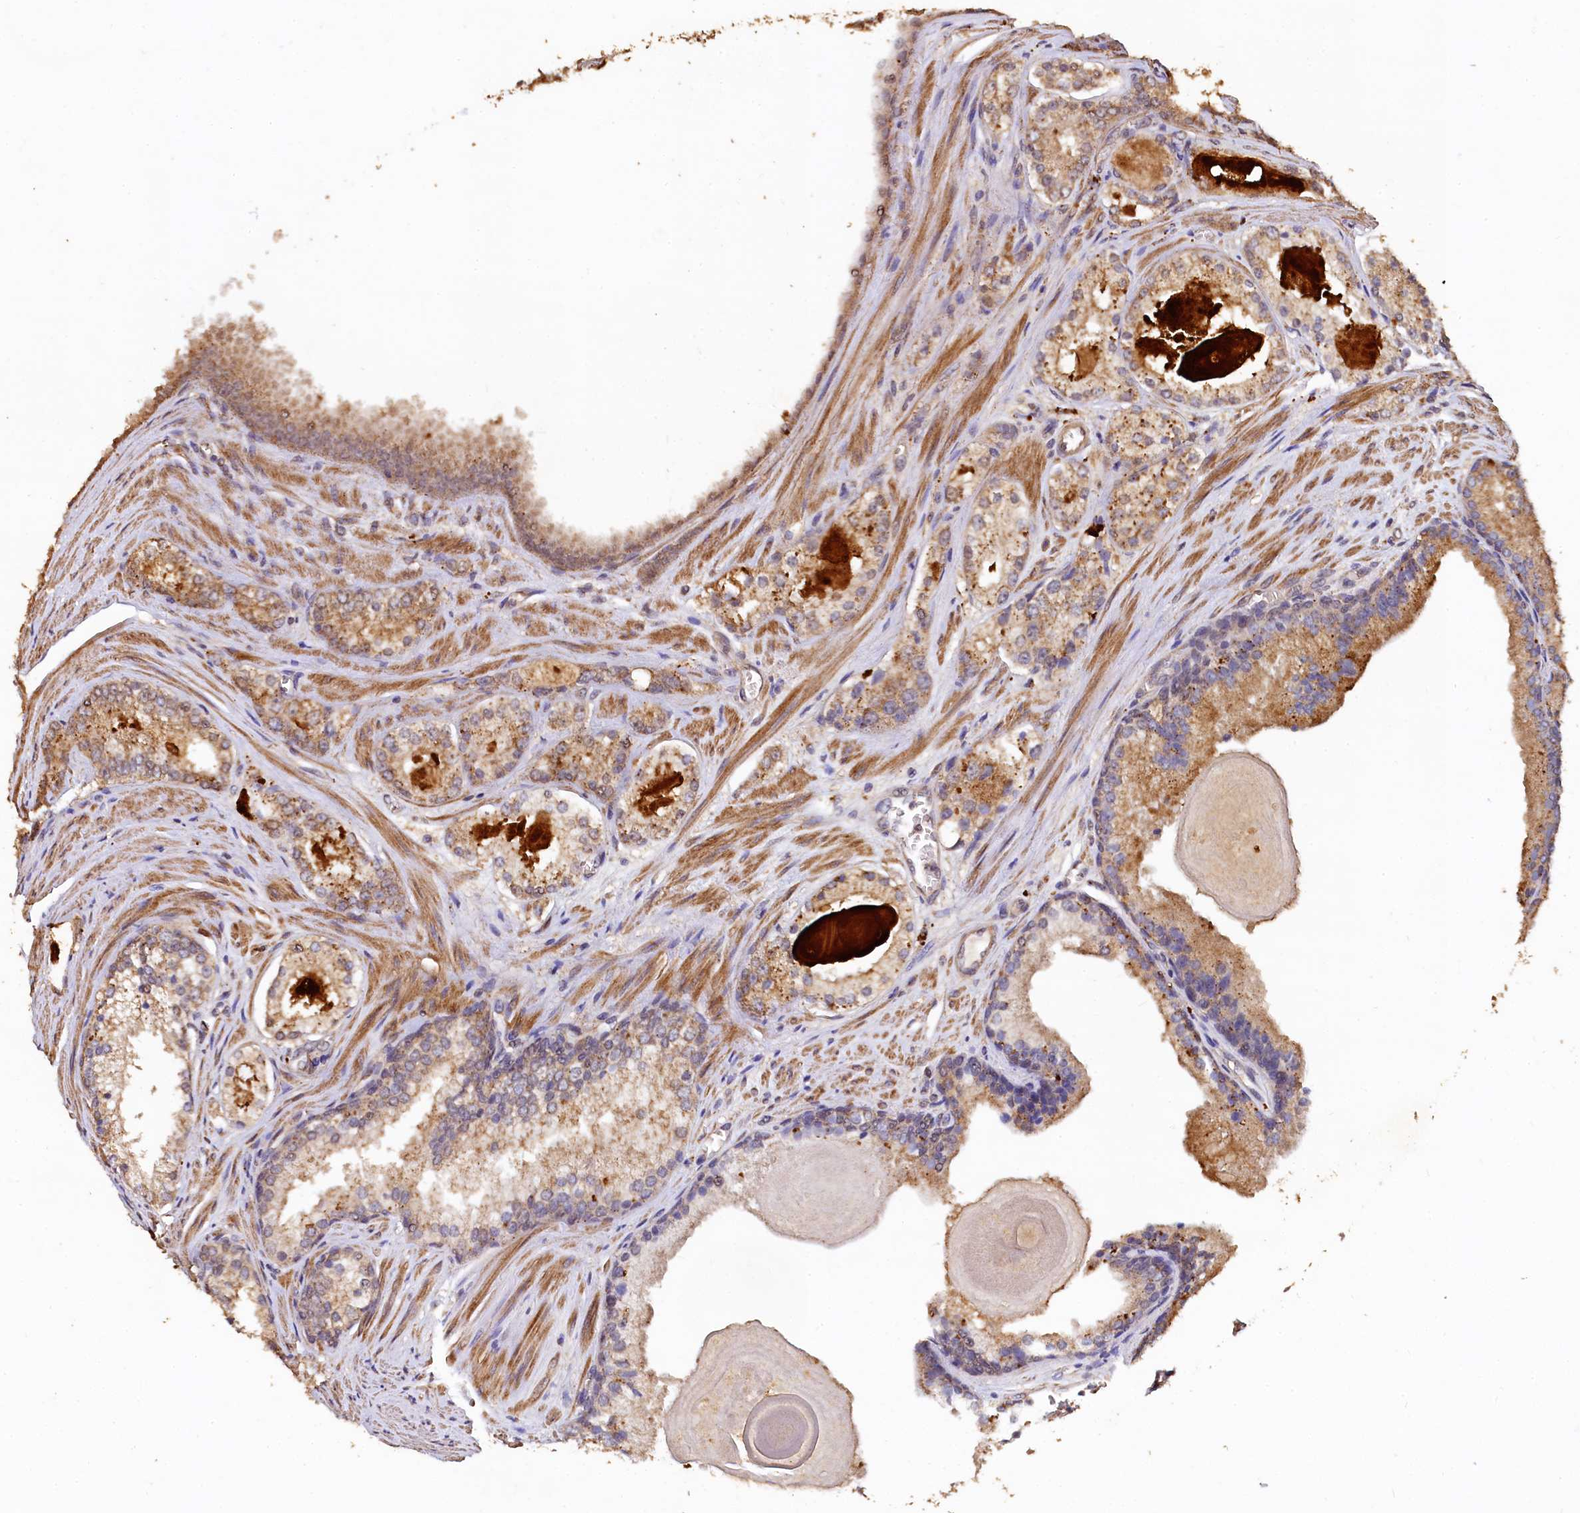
{"staining": {"intensity": "moderate", "quantity": ">75%", "location": "cytoplasmic/membranous"}, "tissue": "prostate cancer", "cell_type": "Tumor cells", "image_type": "cancer", "snomed": [{"axis": "morphology", "description": "Adenocarcinoma, Low grade"}, {"axis": "topography", "description": "Prostate"}], "caption": "Protein analysis of prostate cancer (adenocarcinoma (low-grade)) tissue displays moderate cytoplasmic/membranous positivity in approximately >75% of tumor cells.", "gene": "LSM4", "patient": {"sex": "male", "age": 54}}